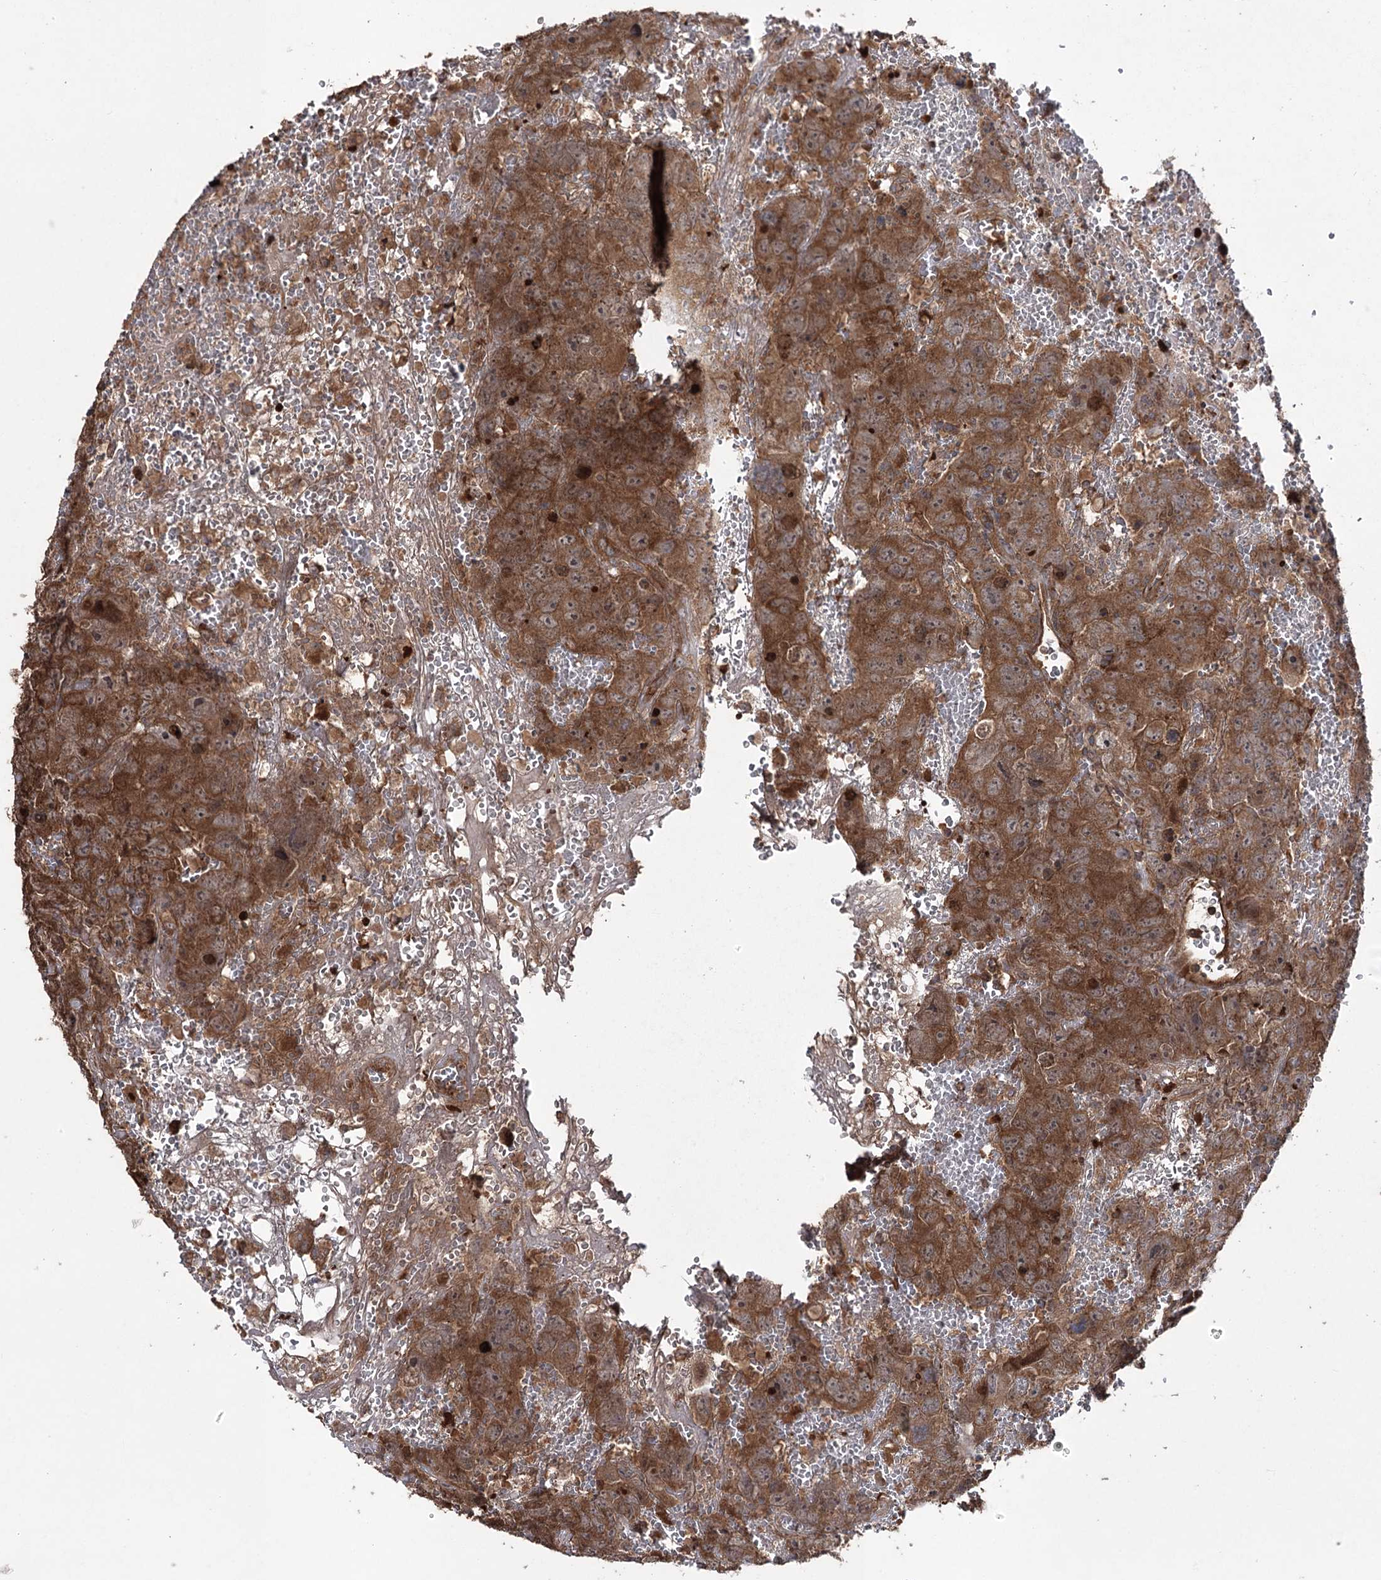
{"staining": {"intensity": "strong", "quantity": ">75%", "location": "cytoplasmic/membranous"}, "tissue": "testis cancer", "cell_type": "Tumor cells", "image_type": "cancer", "snomed": [{"axis": "morphology", "description": "Carcinoma, Embryonal, NOS"}, {"axis": "topography", "description": "Testis"}], "caption": "Human testis cancer (embryonal carcinoma) stained for a protein (brown) shows strong cytoplasmic/membranous positive staining in approximately >75% of tumor cells.", "gene": "LARS2", "patient": {"sex": "male", "age": 45}}